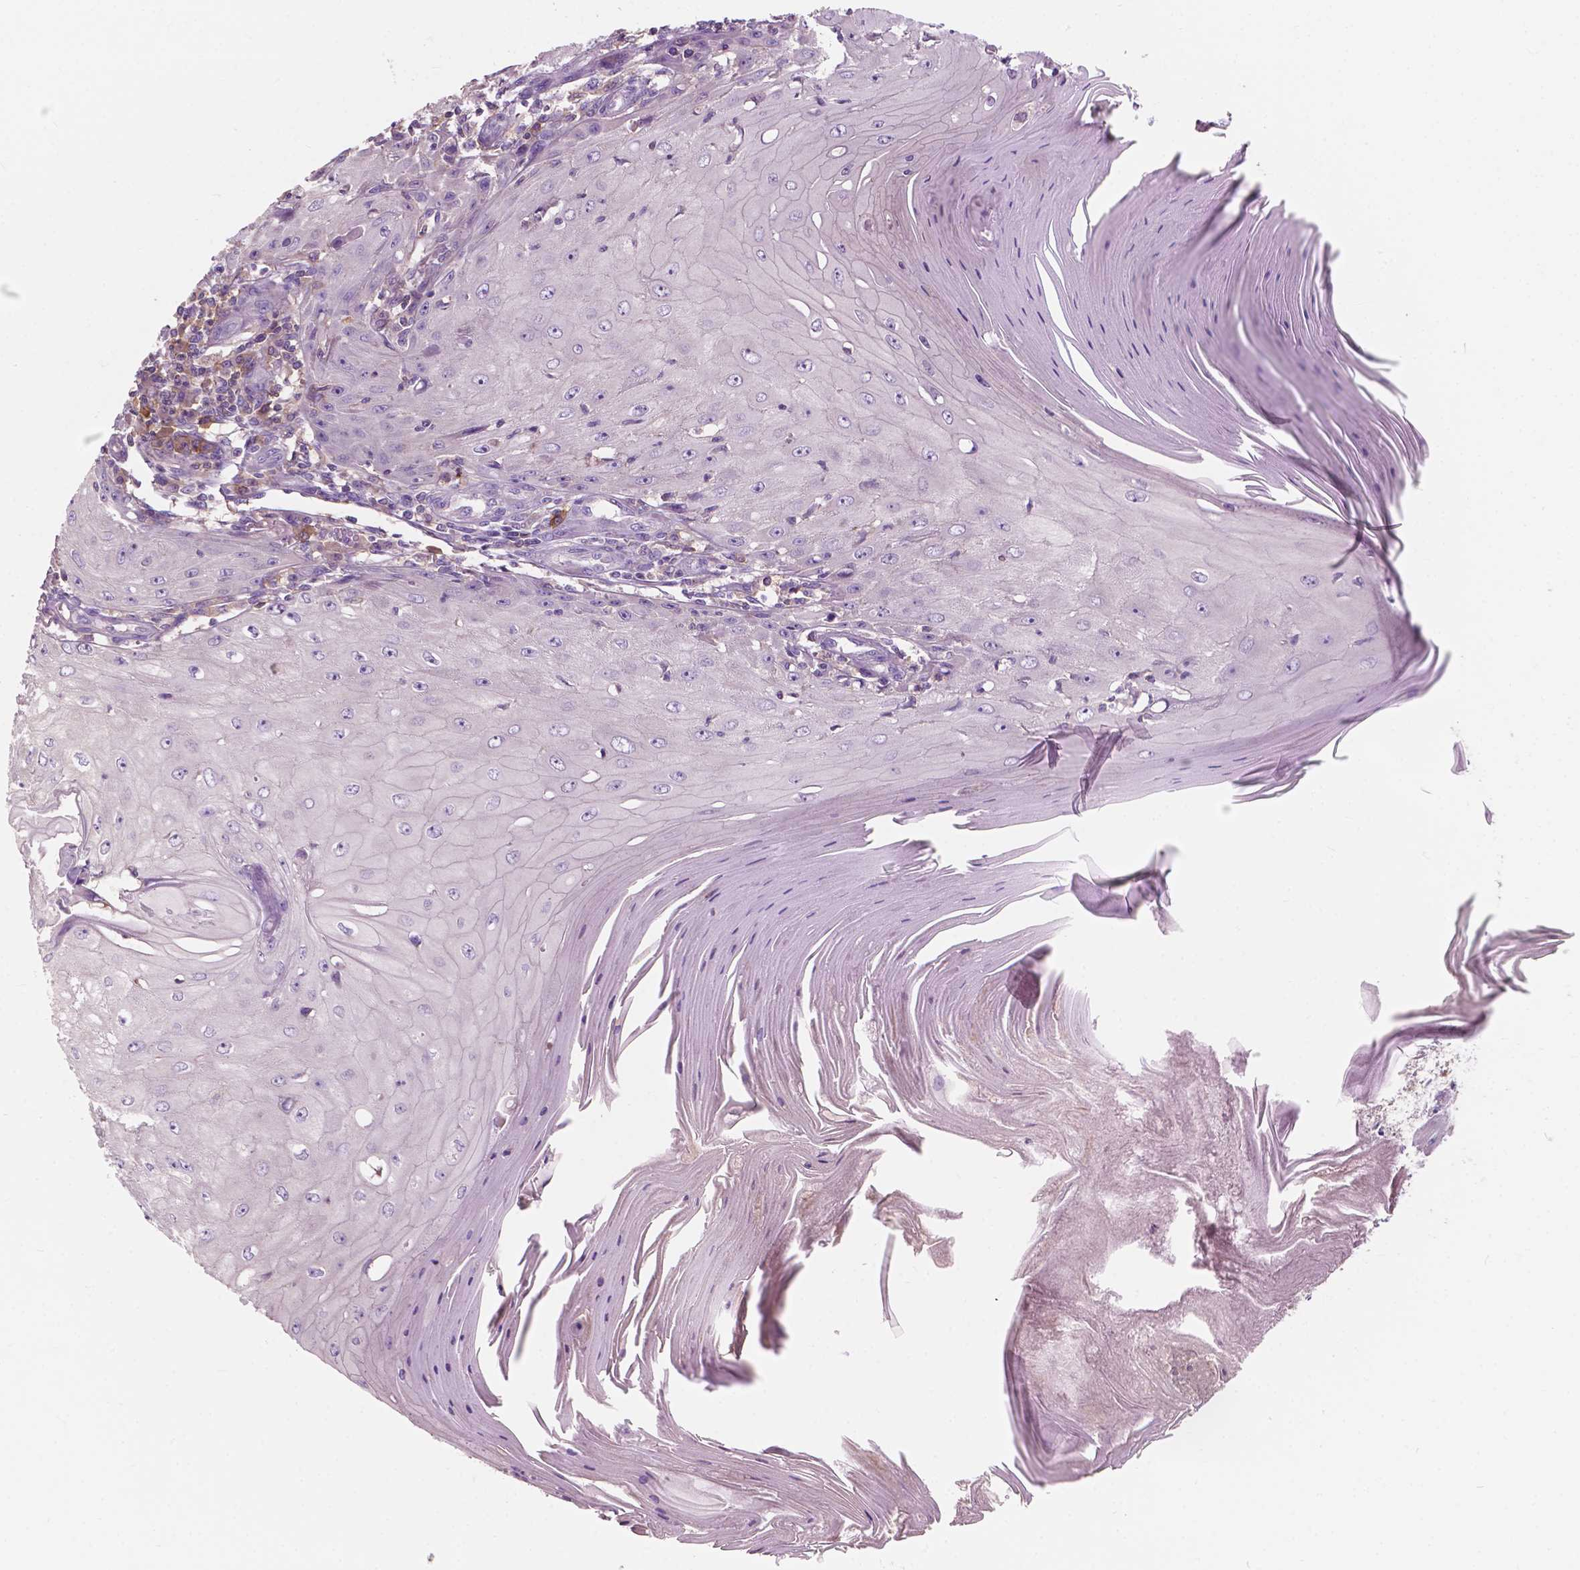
{"staining": {"intensity": "negative", "quantity": "none", "location": "none"}, "tissue": "skin cancer", "cell_type": "Tumor cells", "image_type": "cancer", "snomed": [{"axis": "morphology", "description": "Squamous cell carcinoma, NOS"}, {"axis": "topography", "description": "Skin"}], "caption": "Skin cancer (squamous cell carcinoma) was stained to show a protein in brown. There is no significant expression in tumor cells.", "gene": "SEMA4A", "patient": {"sex": "female", "age": 73}}